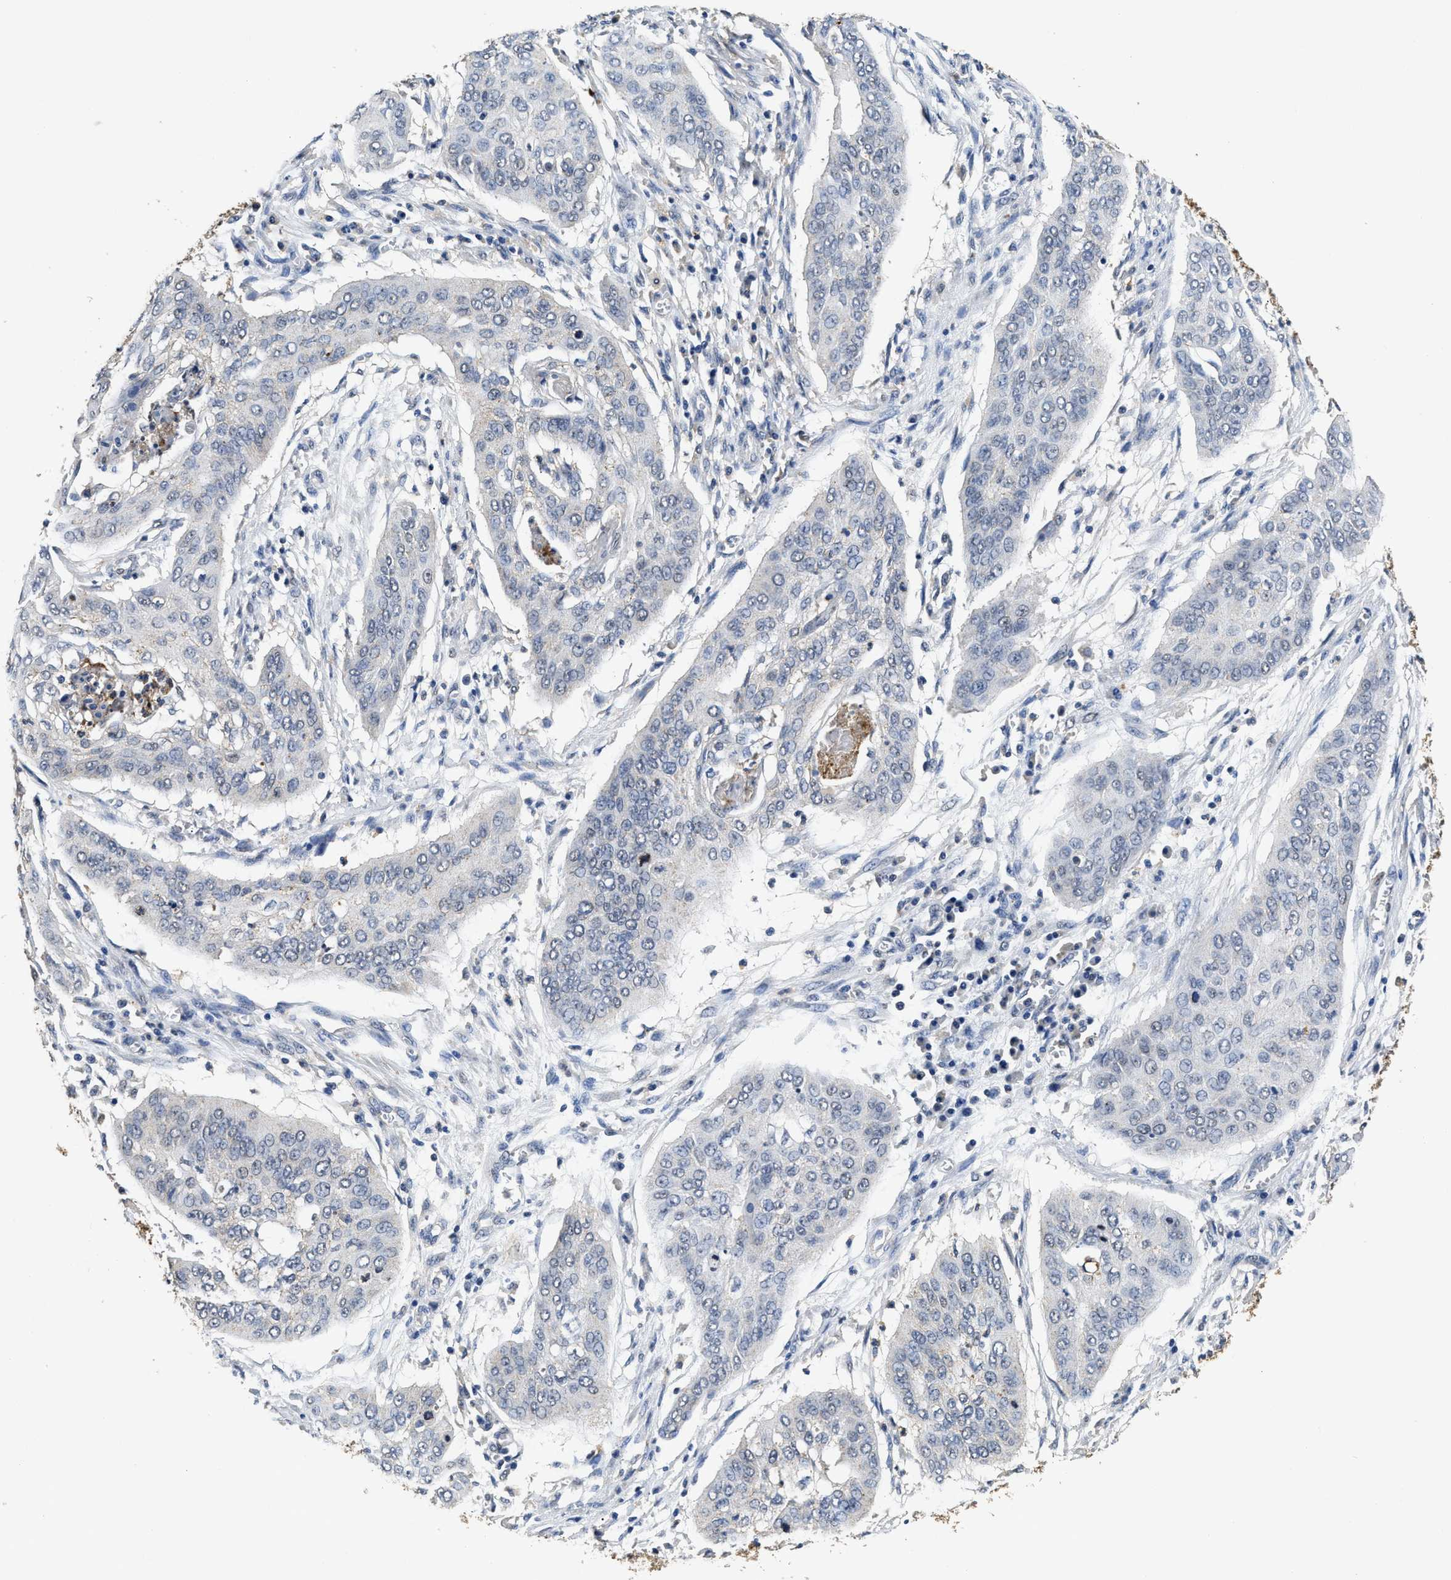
{"staining": {"intensity": "negative", "quantity": "none", "location": "none"}, "tissue": "cervical cancer", "cell_type": "Tumor cells", "image_type": "cancer", "snomed": [{"axis": "morphology", "description": "Squamous cell carcinoma, NOS"}, {"axis": "topography", "description": "Cervix"}], "caption": "This is an immunohistochemistry (IHC) photomicrograph of human squamous cell carcinoma (cervical). There is no expression in tumor cells.", "gene": "CTNNA1", "patient": {"sex": "female", "age": 39}}